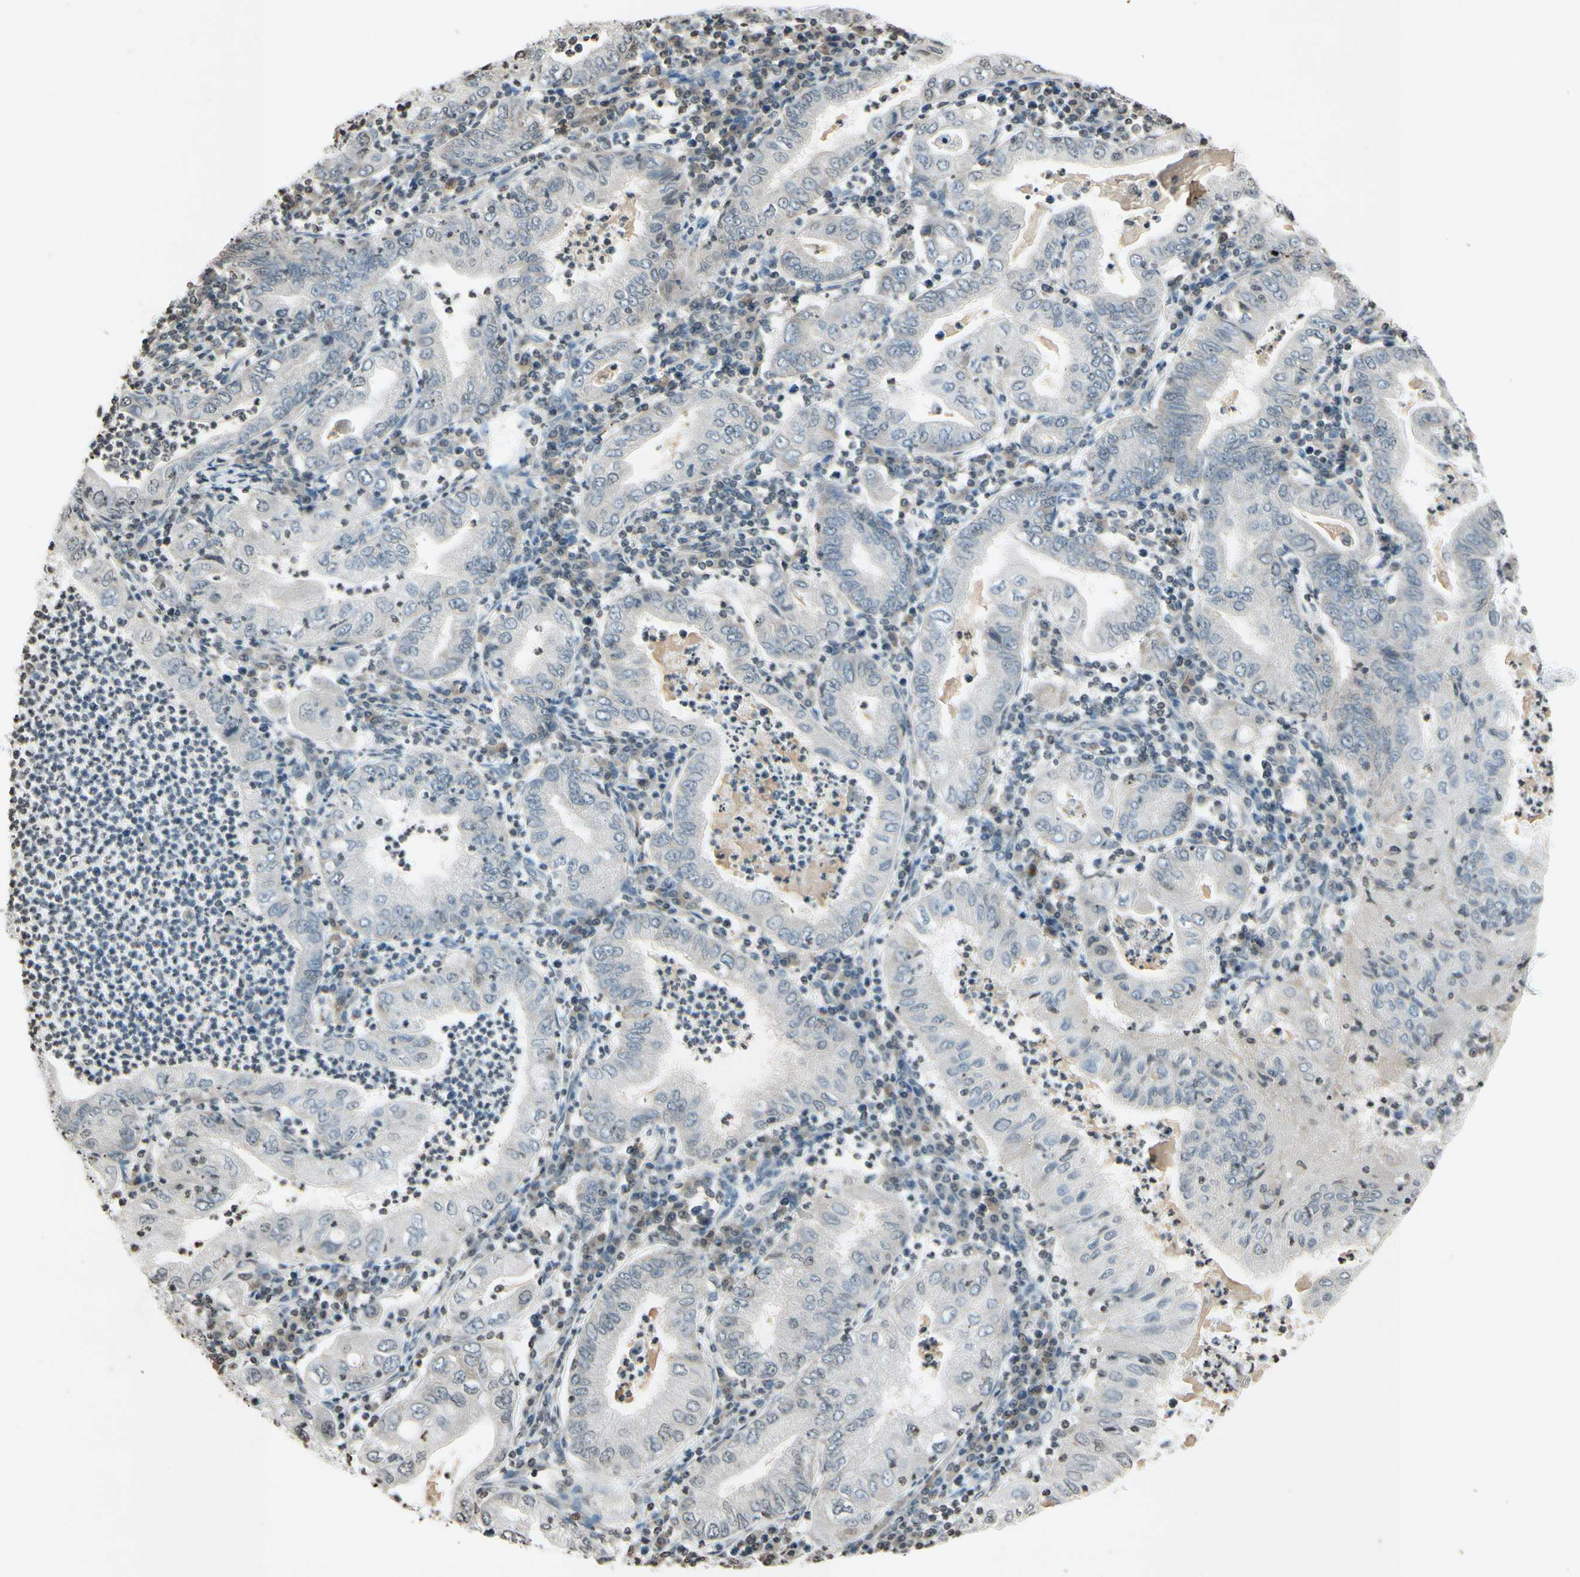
{"staining": {"intensity": "weak", "quantity": ">75%", "location": "cytoplasmic/membranous"}, "tissue": "stomach cancer", "cell_type": "Tumor cells", "image_type": "cancer", "snomed": [{"axis": "morphology", "description": "Normal tissue, NOS"}, {"axis": "morphology", "description": "Adenocarcinoma, NOS"}, {"axis": "topography", "description": "Esophagus"}, {"axis": "topography", "description": "Stomach, upper"}, {"axis": "topography", "description": "Peripheral nerve tissue"}], "caption": "Human stomach cancer (adenocarcinoma) stained with a brown dye reveals weak cytoplasmic/membranous positive expression in approximately >75% of tumor cells.", "gene": "CLDN11", "patient": {"sex": "male", "age": 62}}